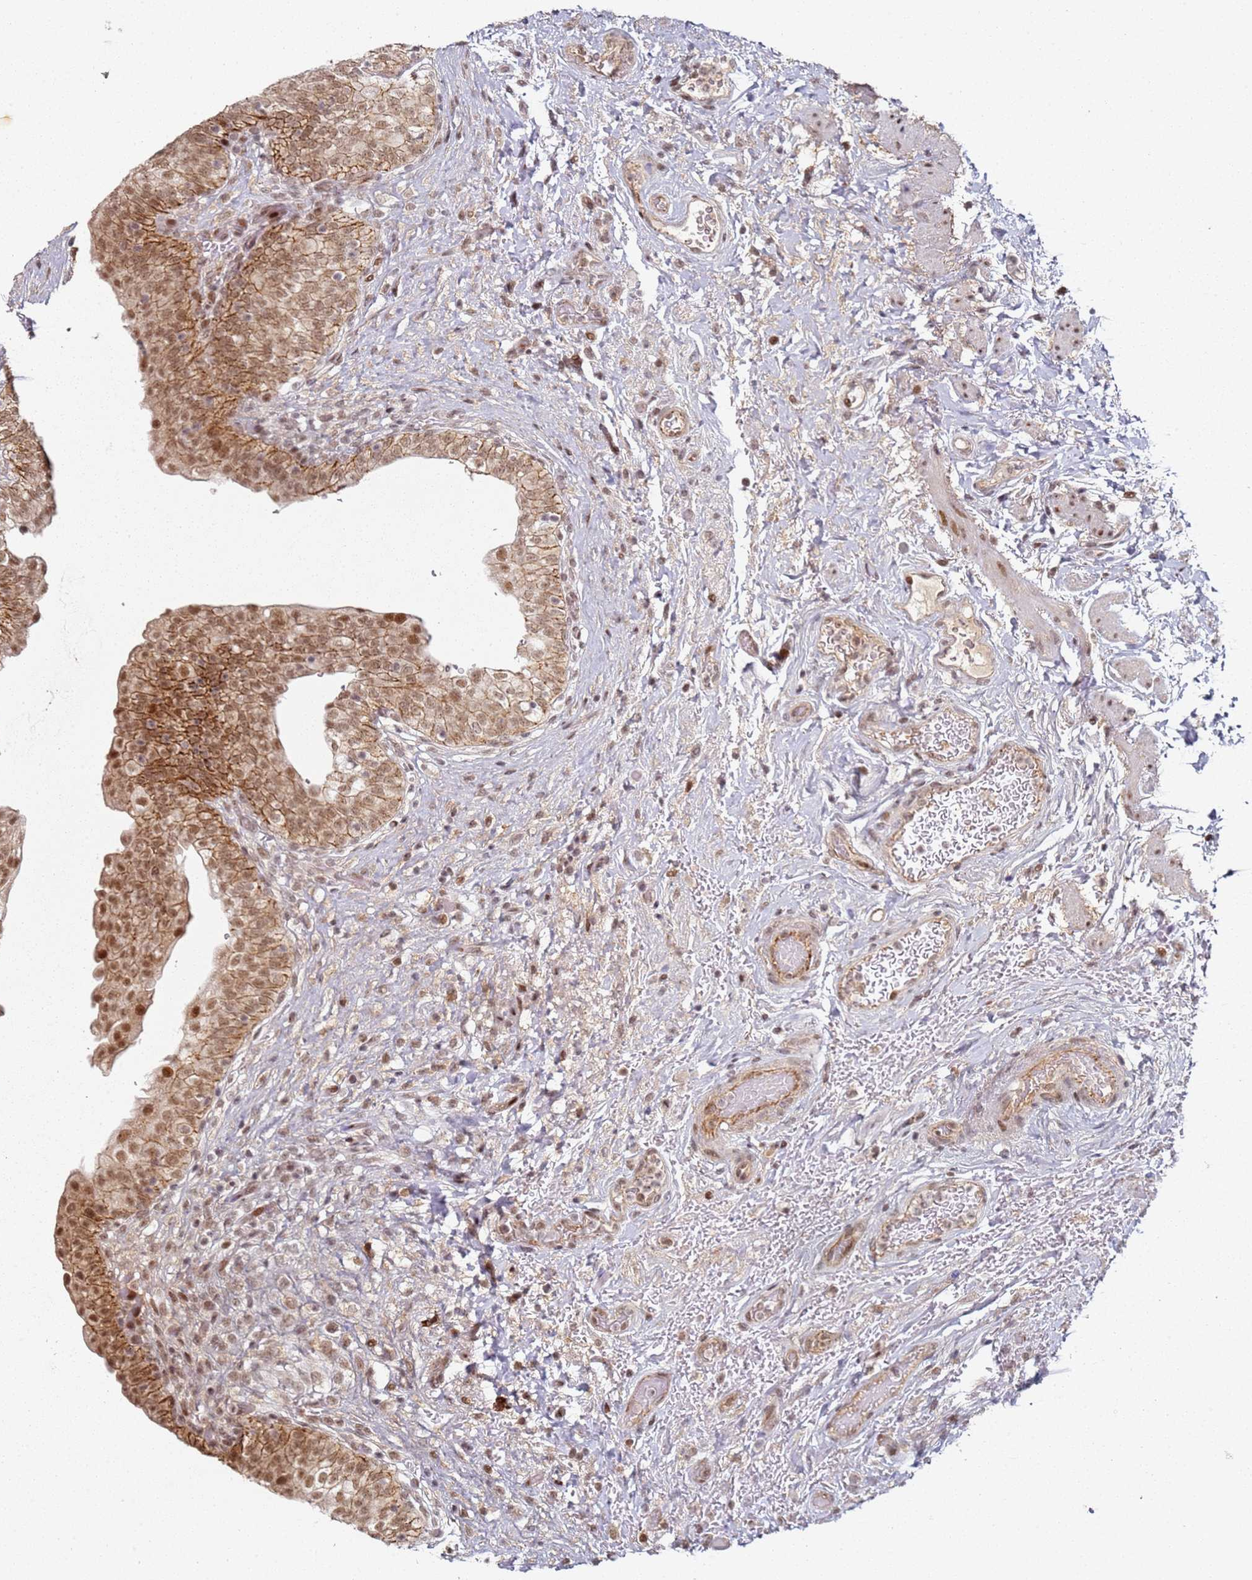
{"staining": {"intensity": "strong", "quantity": ">75%", "location": "cytoplasmic/membranous,nuclear"}, "tissue": "urinary bladder", "cell_type": "Urothelial cells", "image_type": "normal", "snomed": [{"axis": "morphology", "description": "Normal tissue, NOS"}, {"axis": "topography", "description": "Urinary bladder"}], "caption": "DAB (3,3'-diaminobenzidine) immunohistochemical staining of benign human urinary bladder reveals strong cytoplasmic/membranous,nuclear protein expression in about >75% of urothelial cells.", "gene": "ATF6B", "patient": {"sex": "male", "age": 69}}